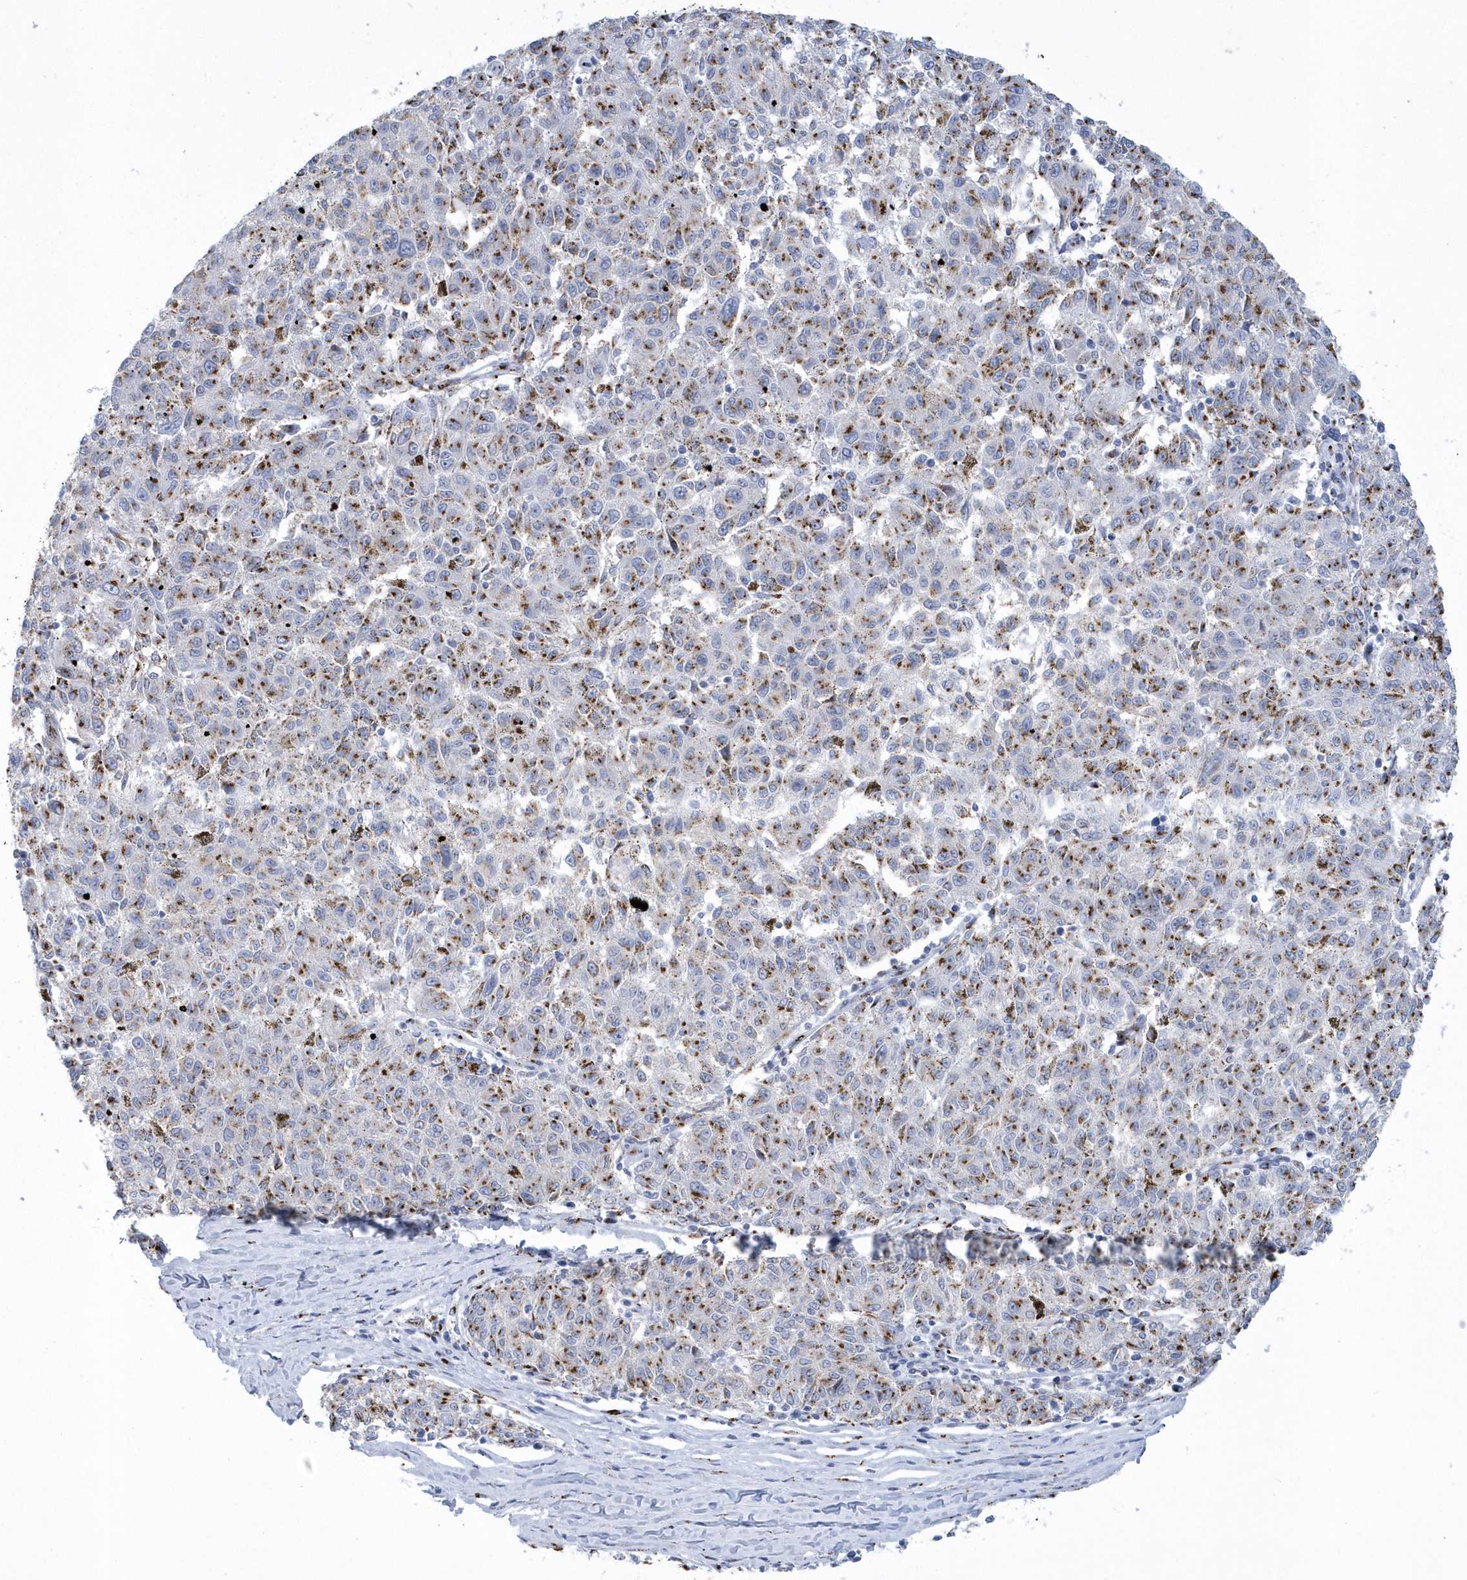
{"staining": {"intensity": "moderate", "quantity": ">75%", "location": "cytoplasmic/membranous"}, "tissue": "melanoma", "cell_type": "Tumor cells", "image_type": "cancer", "snomed": [{"axis": "morphology", "description": "Malignant melanoma, NOS"}, {"axis": "topography", "description": "Skin"}], "caption": "The micrograph exhibits staining of malignant melanoma, revealing moderate cytoplasmic/membranous protein positivity (brown color) within tumor cells. Immunohistochemistry (ihc) stains the protein of interest in brown and the nuclei are stained blue.", "gene": "SLX9", "patient": {"sex": "female", "age": 72}}